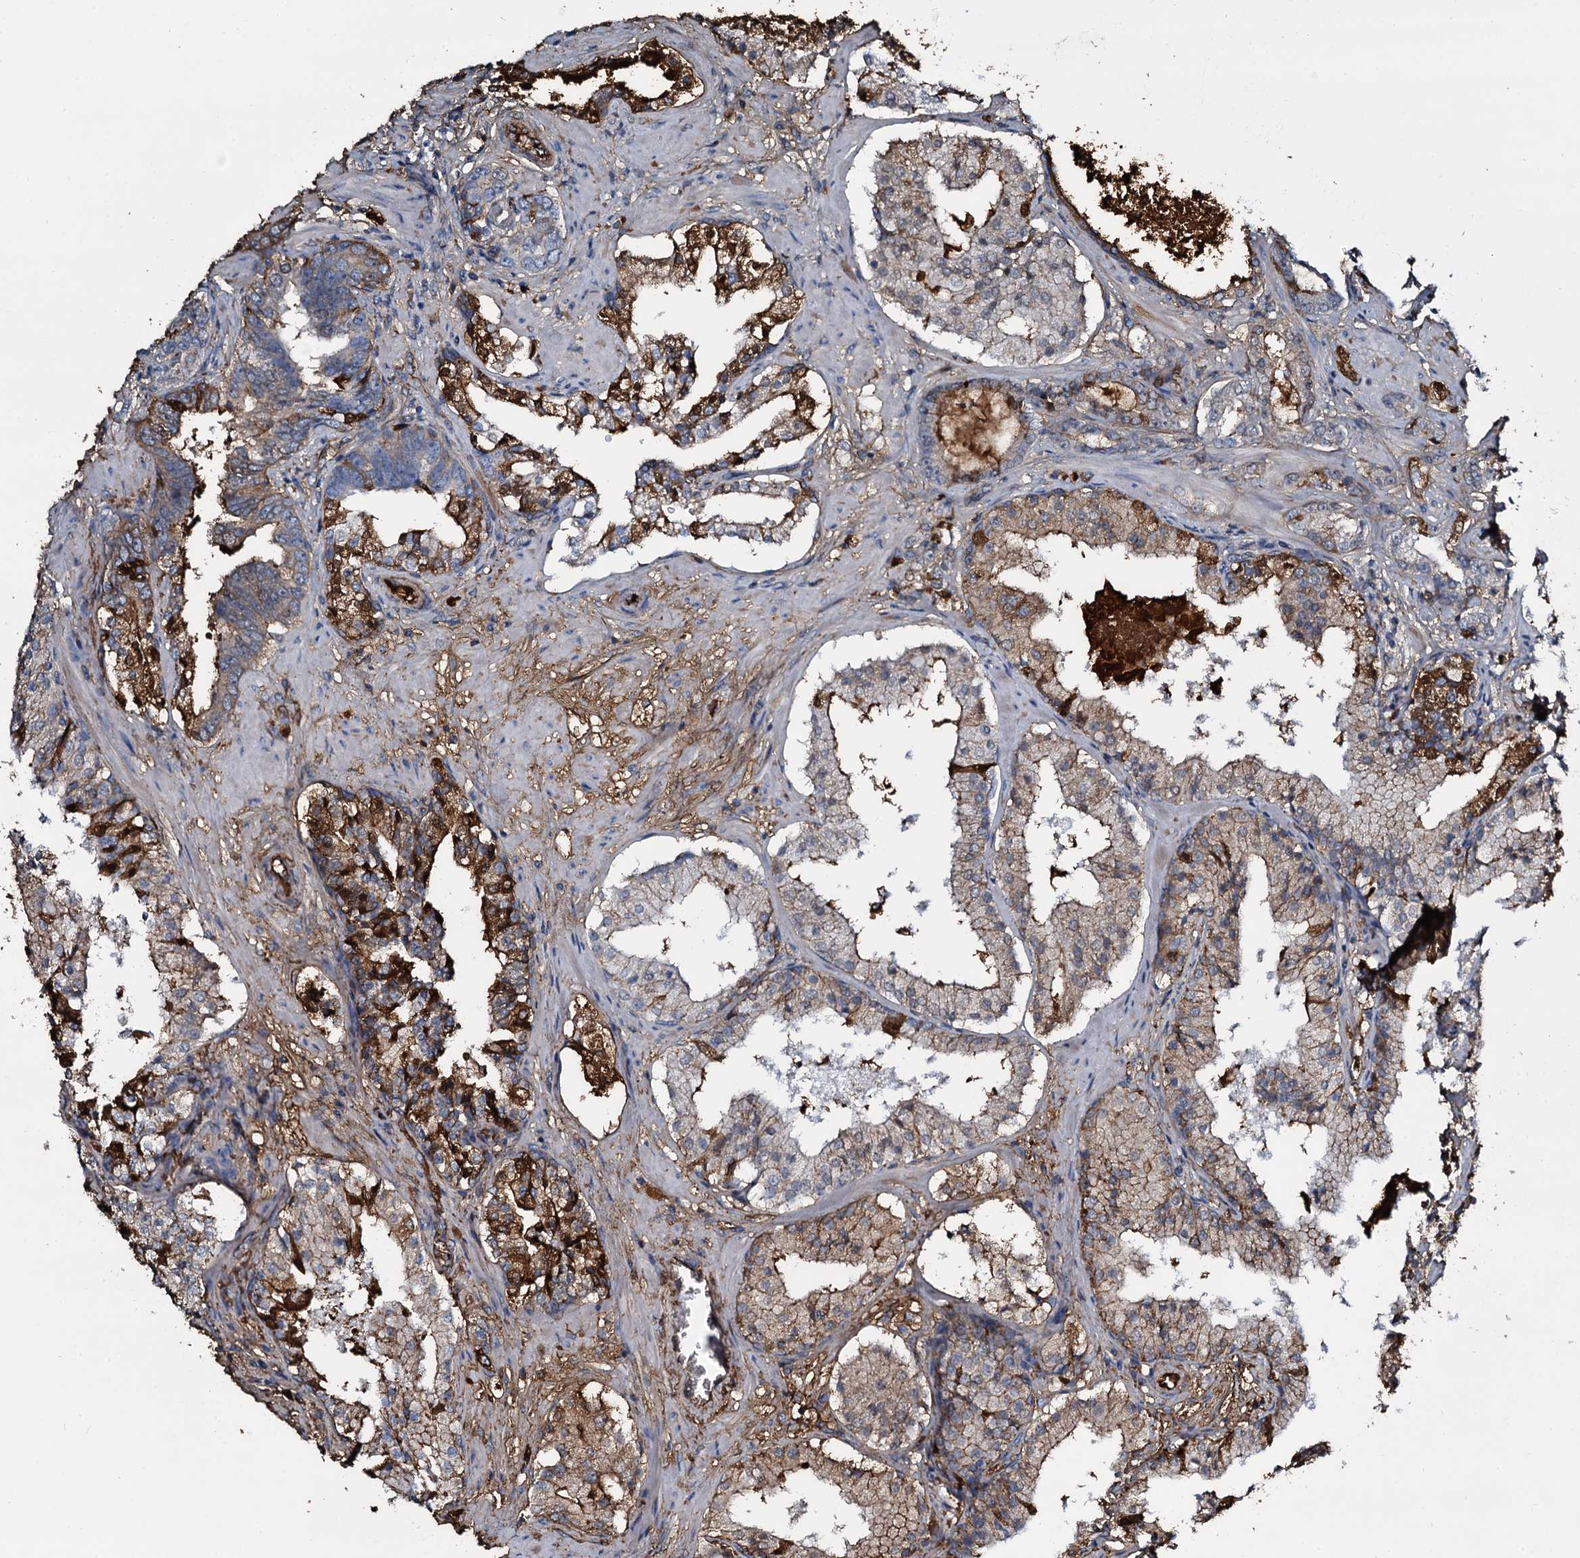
{"staining": {"intensity": "strong", "quantity": "25%-75%", "location": "cytoplasmic/membranous"}, "tissue": "prostate cancer", "cell_type": "Tumor cells", "image_type": "cancer", "snomed": [{"axis": "morphology", "description": "Adenocarcinoma, High grade"}, {"axis": "topography", "description": "Prostate"}], "caption": "A photomicrograph showing strong cytoplasmic/membranous staining in about 25%-75% of tumor cells in prostate high-grade adenocarcinoma, as visualized by brown immunohistochemical staining.", "gene": "EDN1", "patient": {"sex": "male", "age": 58}}